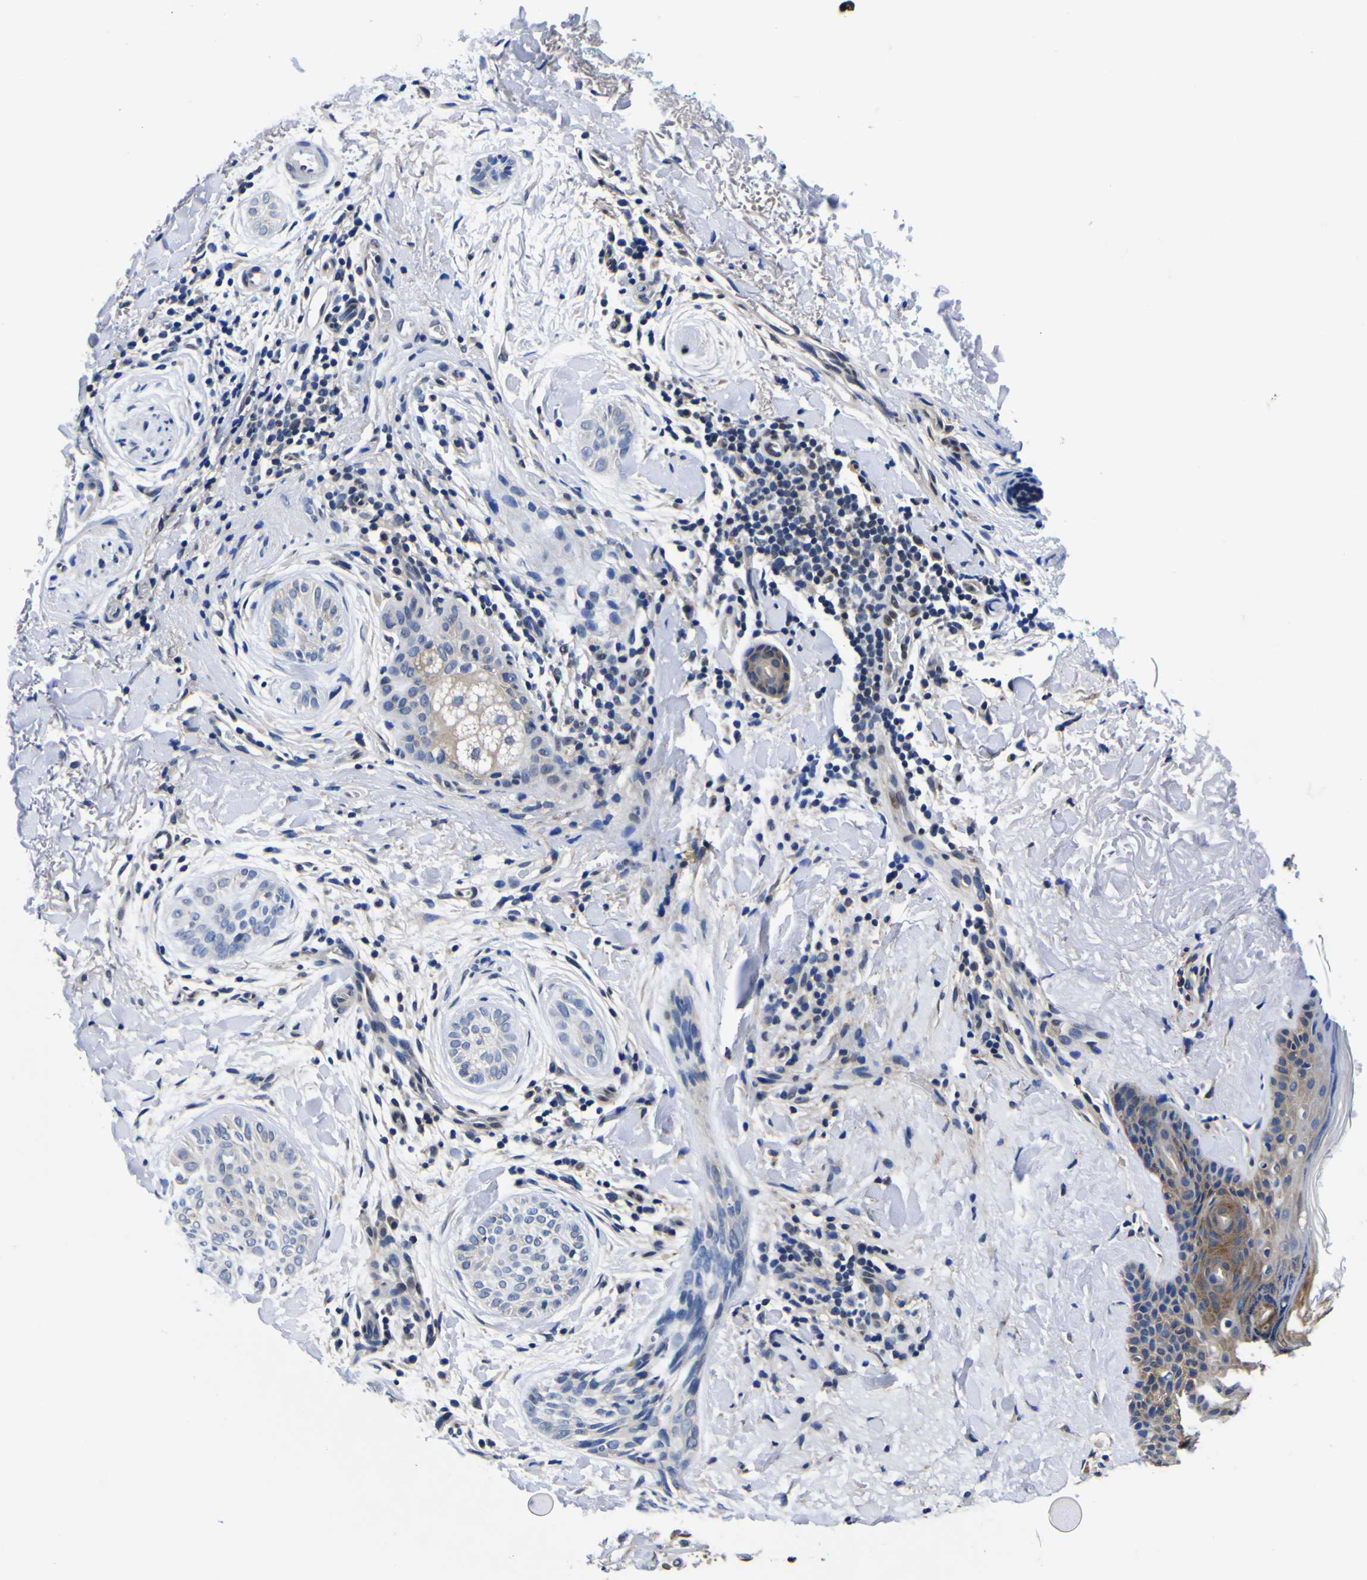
{"staining": {"intensity": "negative", "quantity": "none", "location": "none"}, "tissue": "skin cancer", "cell_type": "Tumor cells", "image_type": "cancer", "snomed": [{"axis": "morphology", "description": "Normal tissue, NOS"}, {"axis": "morphology", "description": "Basal cell carcinoma"}, {"axis": "topography", "description": "Skin"}], "caption": "Immunohistochemical staining of human skin cancer (basal cell carcinoma) exhibits no significant positivity in tumor cells. (Stains: DAB (3,3'-diaminobenzidine) immunohistochemistry (IHC) with hematoxylin counter stain, Microscopy: brightfield microscopy at high magnification).", "gene": "FAM110B", "patient": {"sex": "female", "age": 71}}